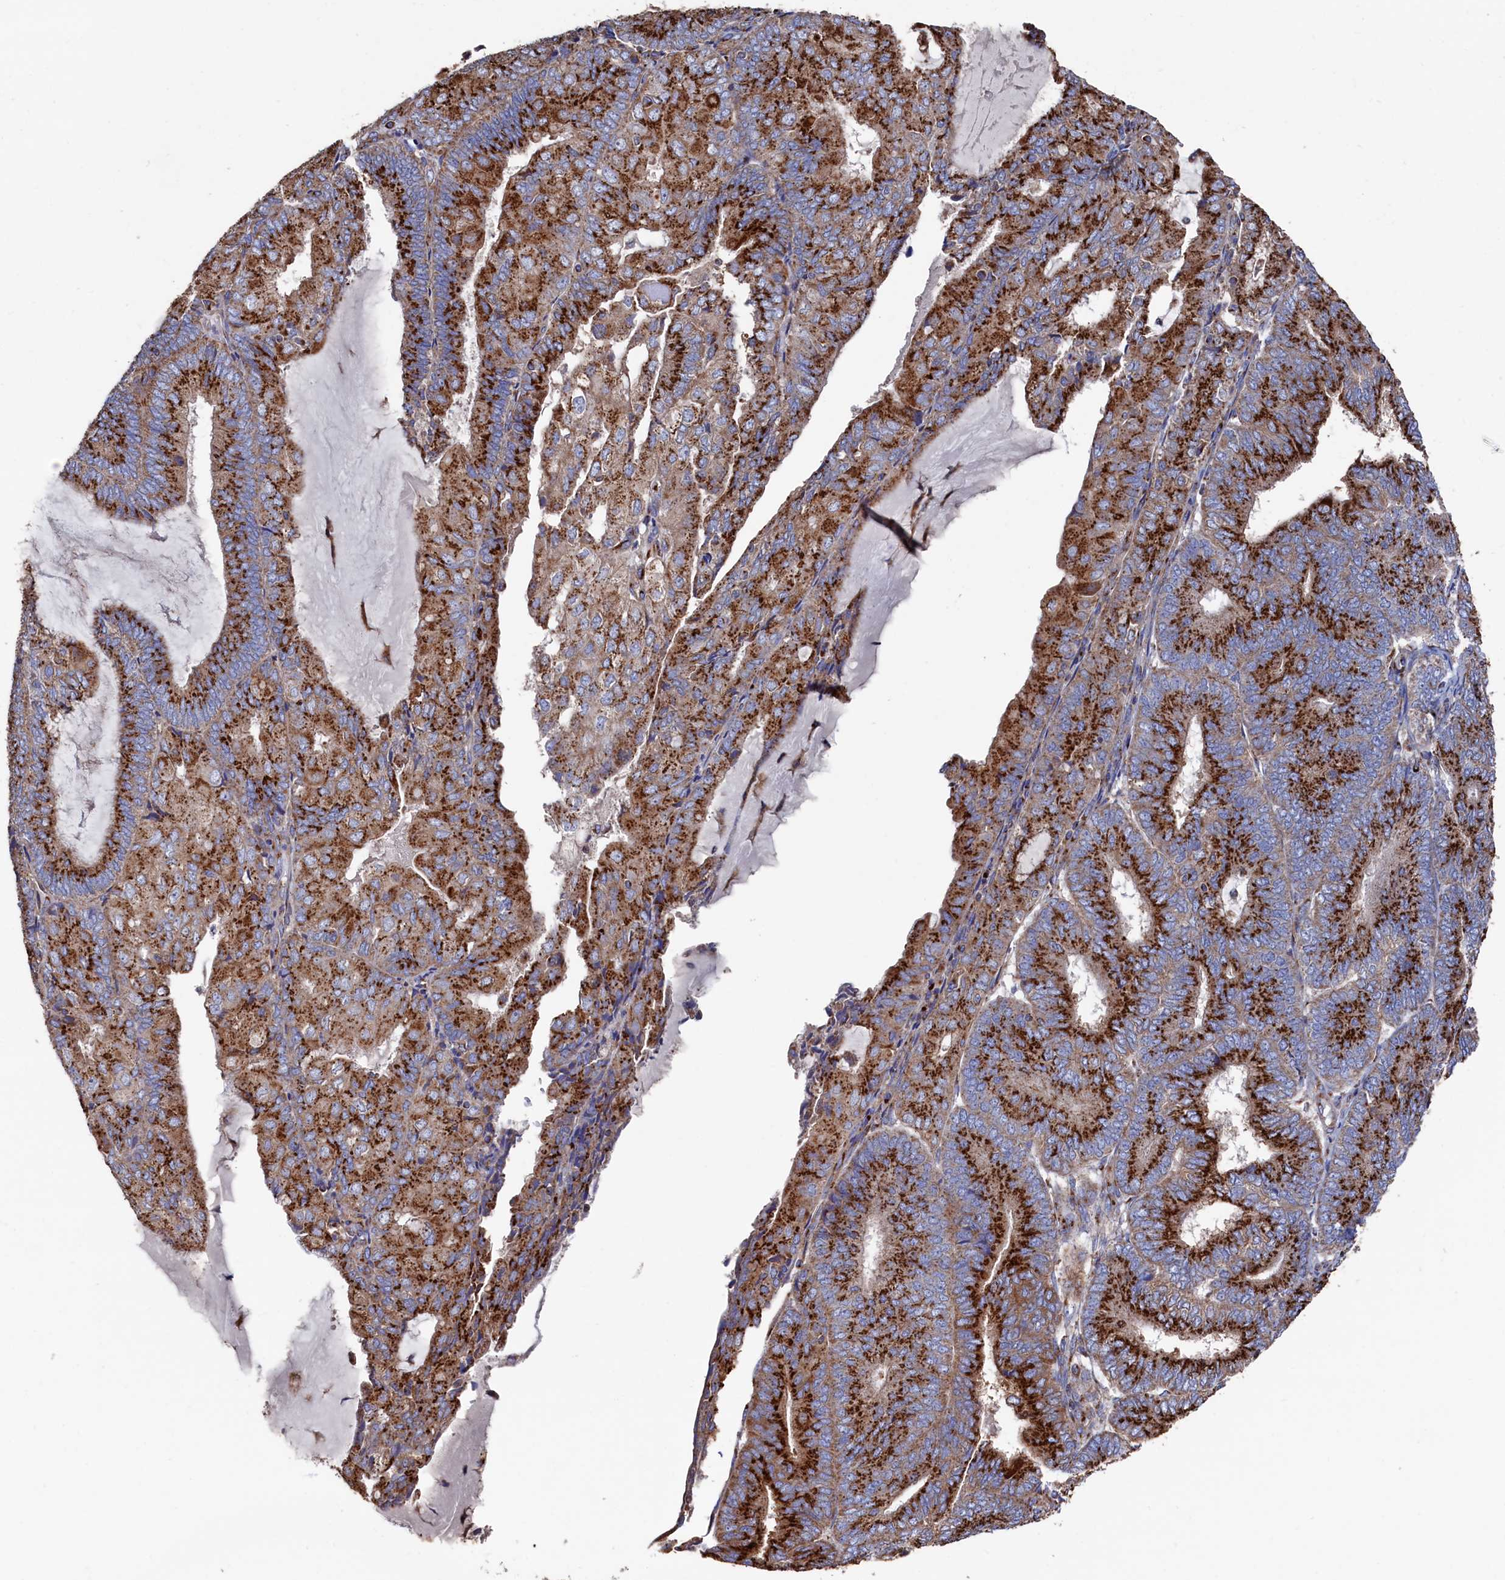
{"staining": {"intensity": "strong", "quantity": ">75%", "location": "cytoplasmic/membranous"}, "tissue": "endometrial cancer", "cell_type": "Tumor cells", "image_type": "cancer", "snomed": [{"axis": "morphology", "description": "Adenocarcinoma, NOS"}, {"axis": "topography", "description": "Endometrium"}], "caption": "Human adenocarcinoma (endometrial) stained with a protein marker displays strong staining in tumor cells.", "gene": "PRRC1", "patient": {"sex": "female", "age": 81}}